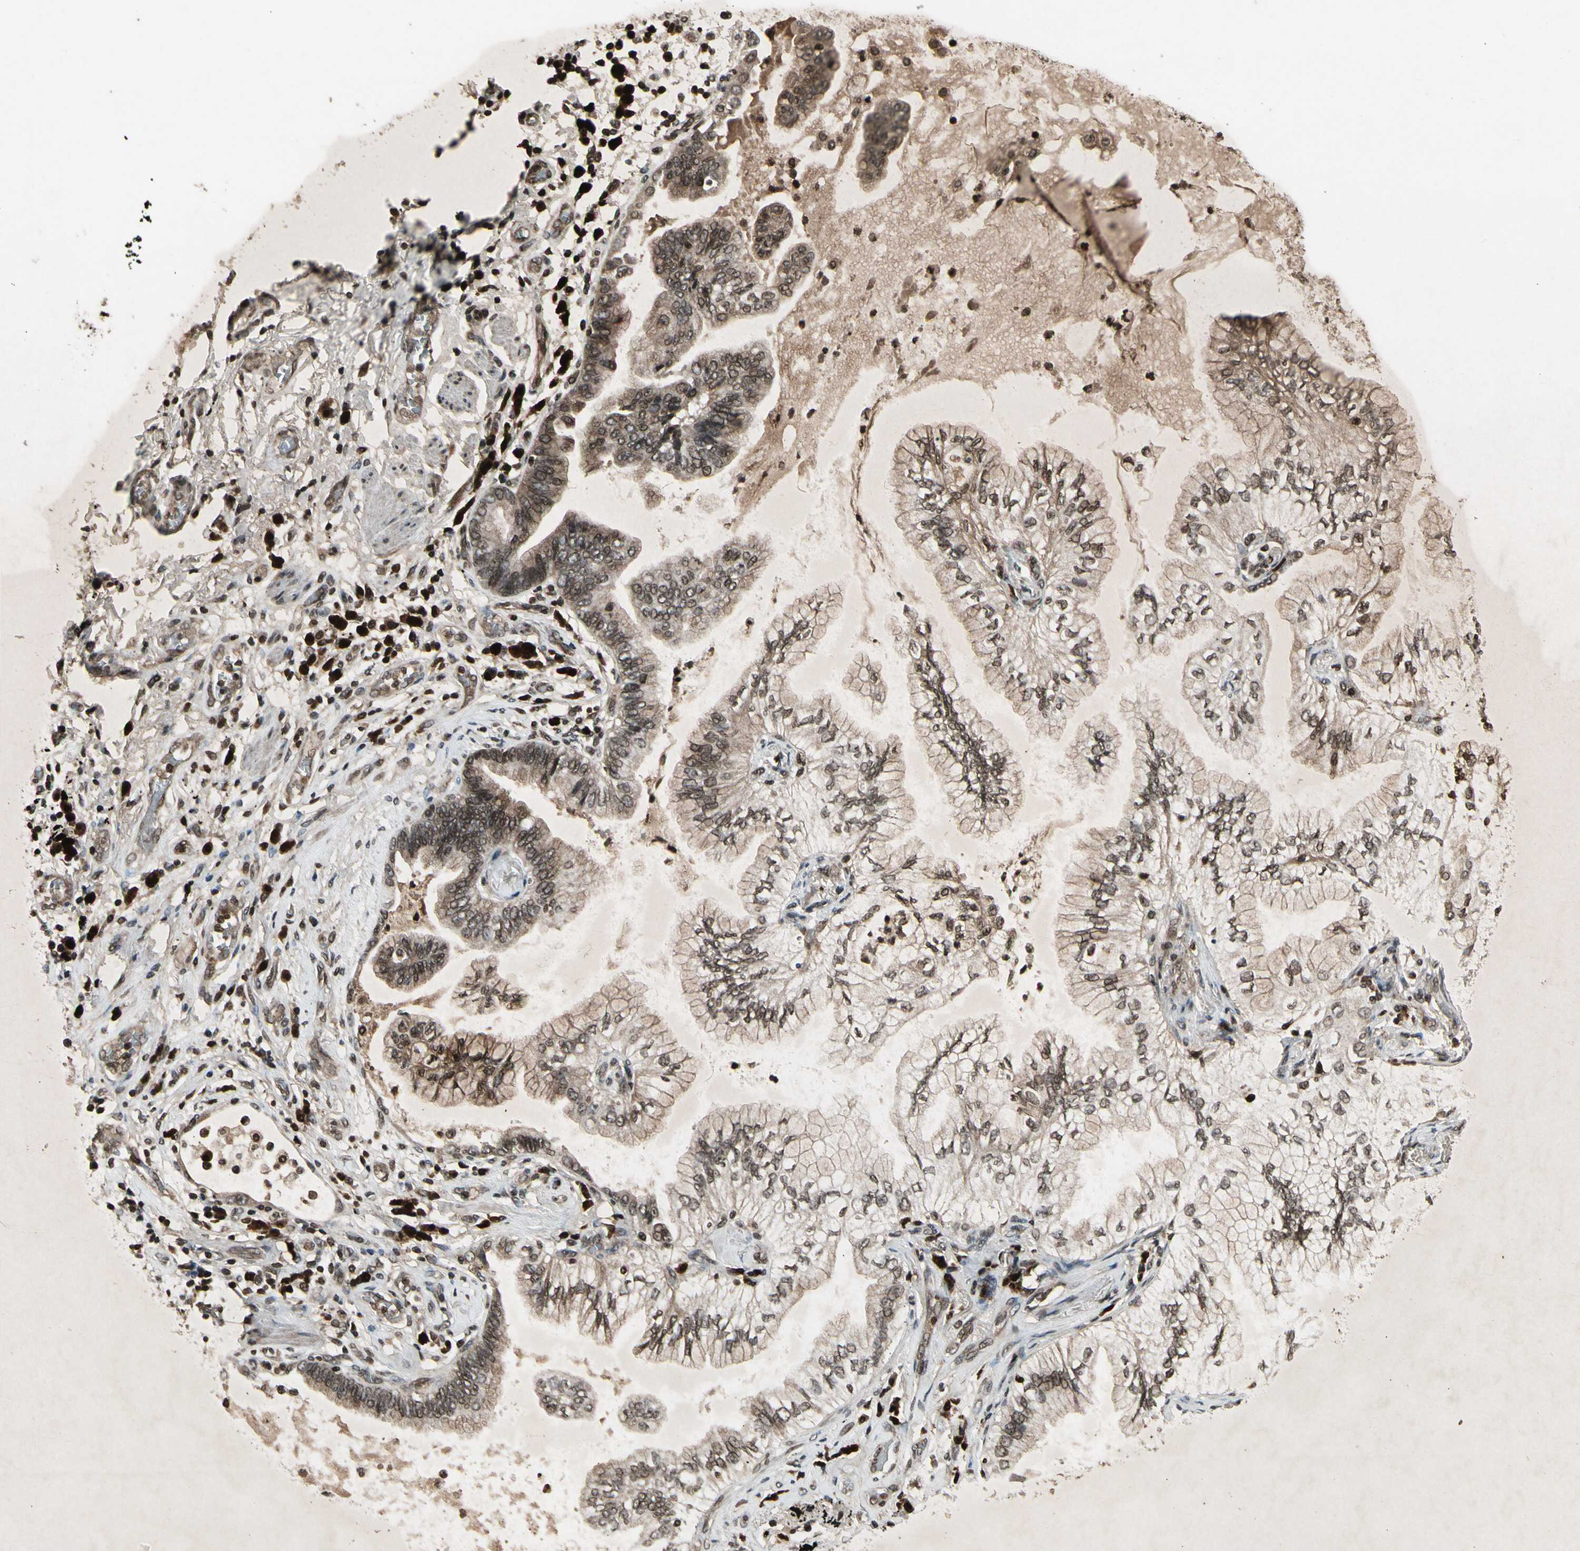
{"staining": {"intensity": "weak", "quantity": ">75%", "location": "cytoplasmic/membranous"}, "tissue": "lung cancer", "cell_type": "Tumor cells", "image_type": "cancer", "snomed": [{"axis": "morphology", "description": "Normal tissue, NOS"}, {"axis": "morphology", "description": "Adenocarcinoma, NOS"}, {"axis": "topography", "description": "Bronchus"}, {"axis": "topography", "description": "Lung"}], "caption": "Immunohistochemistry (IHC) of adenocarcinoma (lung) demonstrates low levels of weak cytoplasmic/membranous staining in approximately >75% of tumor cells. The protein of interest is stained brown, and the nuclei are stained in blue (DAB (3,3'-diaminobenzidine) IHC with brightfield microscopy, high magnification).", "gene": "GLRX", "patient": {"sex": "female", "age": 70}}